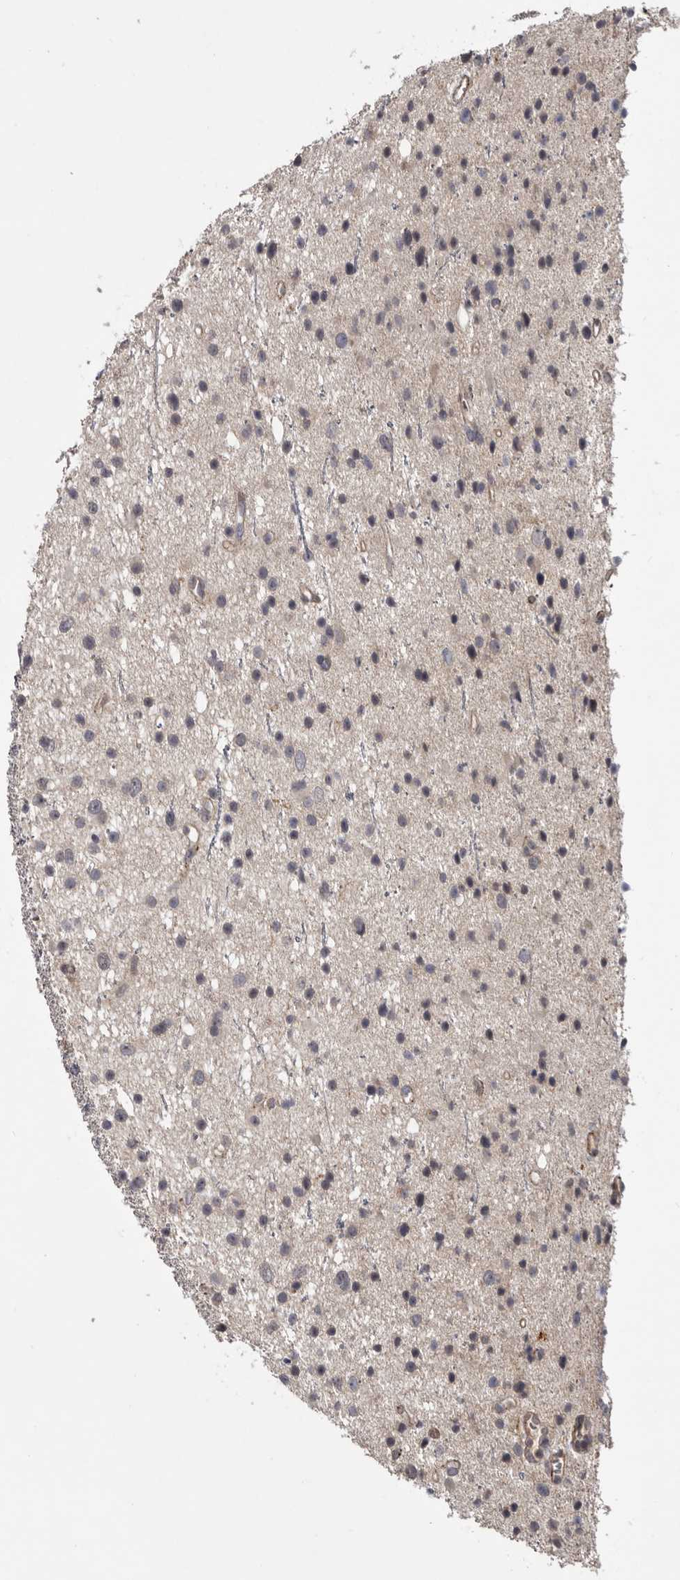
{"staining": {"intensity": "negative", "quantity": "none", "location": "none"}, "tissue": "glioma", "cell_type": "Tumor cells", "image_type": "cancer", "snomed": [{"axis": "morphology", "description": "Glioma, malignant, Low grade"}, {"axis": "topography", "description": "Cerebral cortex"}], "caption": "Human low-grade glioma (malignant) stained for a protein using immunohistochemistry (IHC) shows no positivity in tumor cells.", "gene": "CDCA8", "patient": {"sex": "female", "age": 39}}